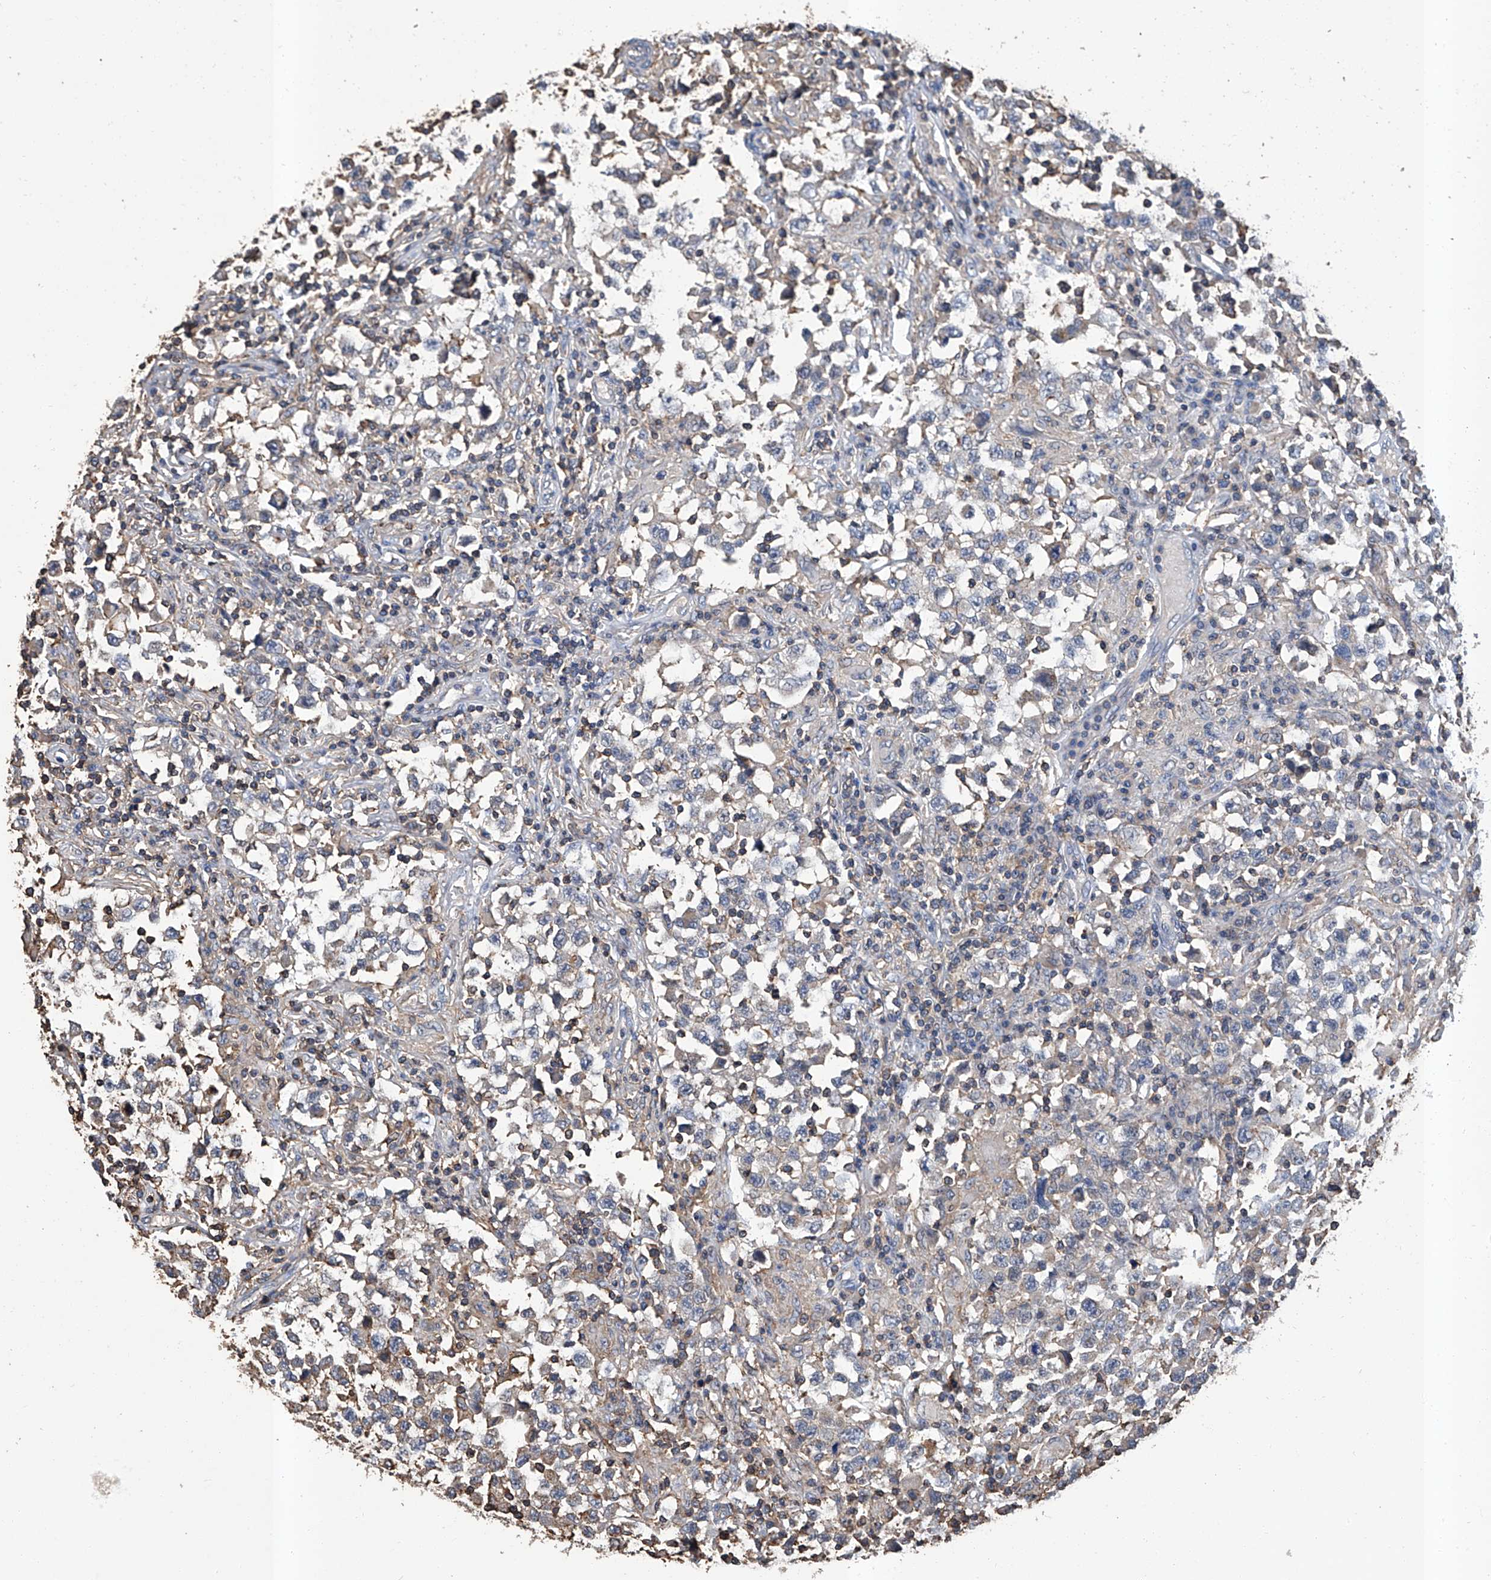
{"staining": {"intensity": "negative", "quantity": "none", "location": "none"}, "tissue": "testis cancer", "cell_type": "Tumor cells", "image_type": "cancer", "snomed": [{"axis": "morphology", "description": "Carcinoma, Embryonal, NOS"}, {"axis": "topography", "description": "Testis"}], "caption": "This is an immunohistochemistry (IHC) histopathology image of human embryonal carcinoma (testis). There is no staining in tumor cells.", "gene": "GPT", "patient": {"sex": "male", "age": 21}}